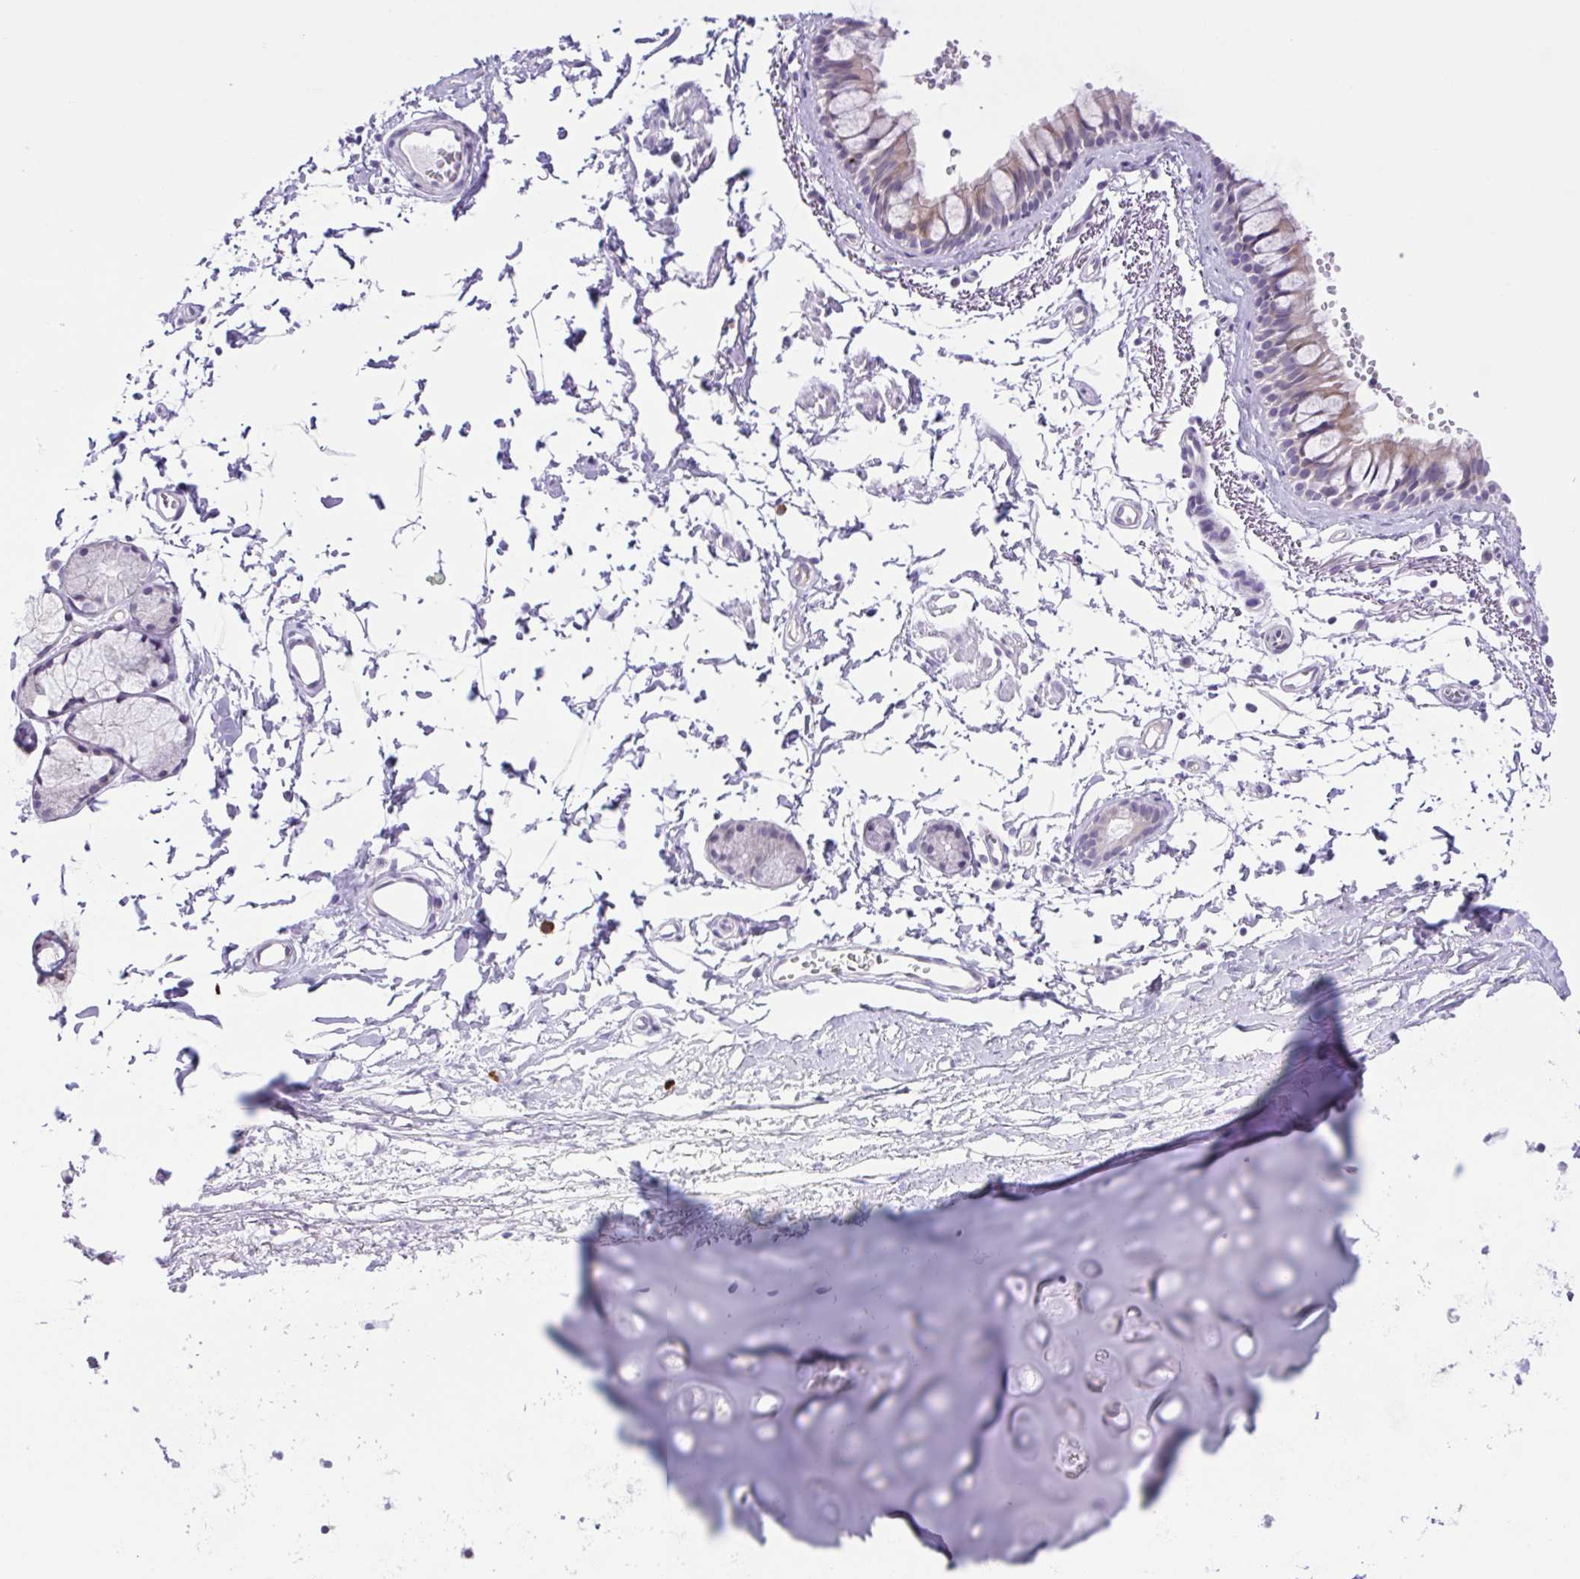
{"staining": {"intensity": "weak", "quantity": "25%-75%", "location": "cytoplasmic/membranous"}, "tissue": "bronchus", "cell_type": "Respiratory epithelial cells", "image_type": "normal", "snomed": [{"axis": "morphology", "description": "Normal tissue, NOS"}, {"axis": "topography", "description": "Cartilage tissue"}, {"axis": "topography", "description": "Bronchus"}, {"axis": "topography", "description": "Peripheral nerve tissue"}], "caption": "Brown immunohistochemical staining in benign human bronchus displays weak cytoplasmic/membranous staining in about 25%-75% of respiratory epithelial cells.", "gene": "FAM177B", "patient": {"sex": "female", "age": 59}}